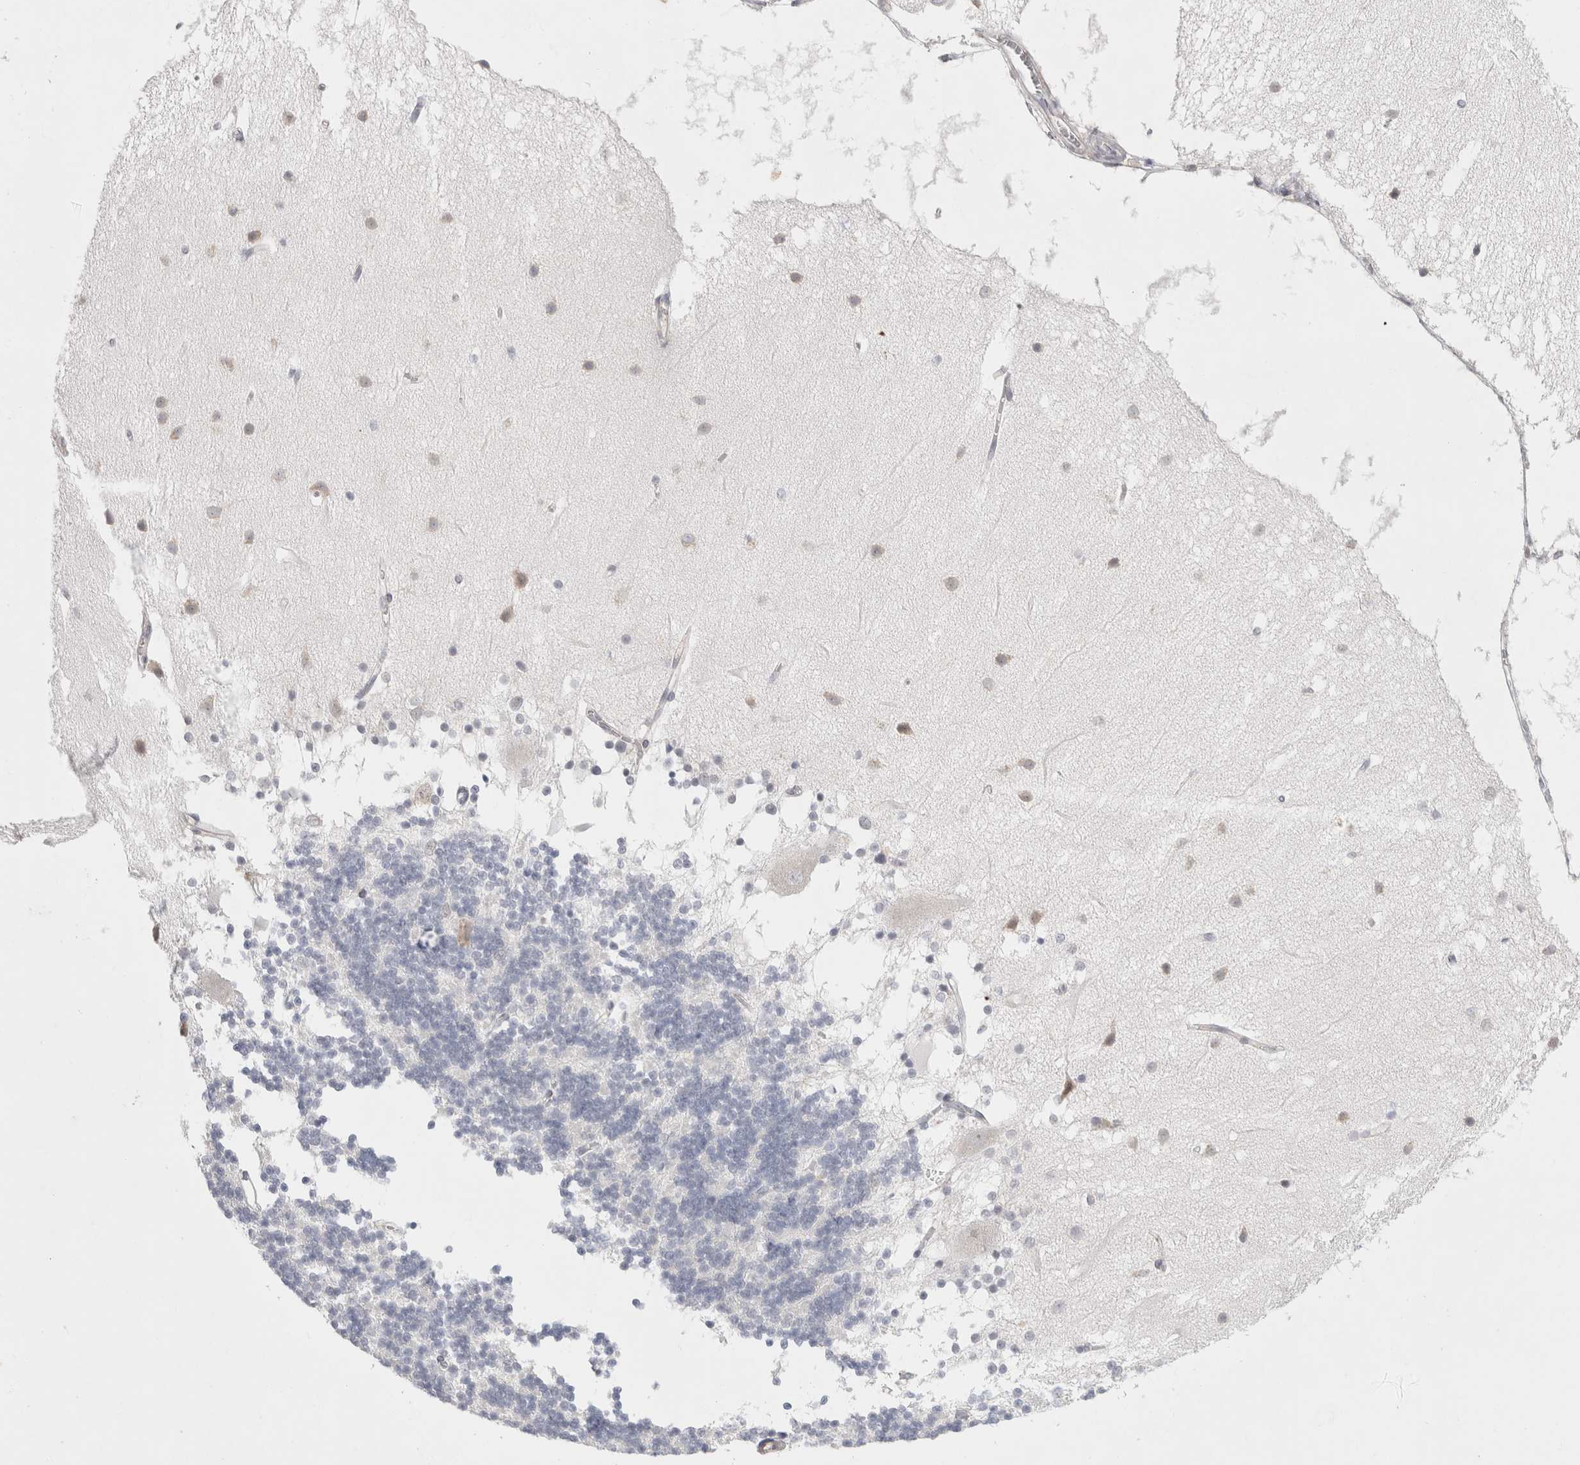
{"staining": {"intensity": "negative", "quantity": "none", "location": "none"}, "tissue": "cerebellum", "cell_type": "Cells in granular layer", "image_type": "normal", "snomed": [{"axis": "morphology", "description": "Normal tissue, NOS"}, {"axis": "topography", "description": "Cerebellum"}], "caption": "Histopathology image shows no significant protein positivity in cells in granular layer of benign cerebellum. (DAB IHC, high magnification).", "gene": "TRMT1L", "patient": {"sex": "female", "age": 54}}